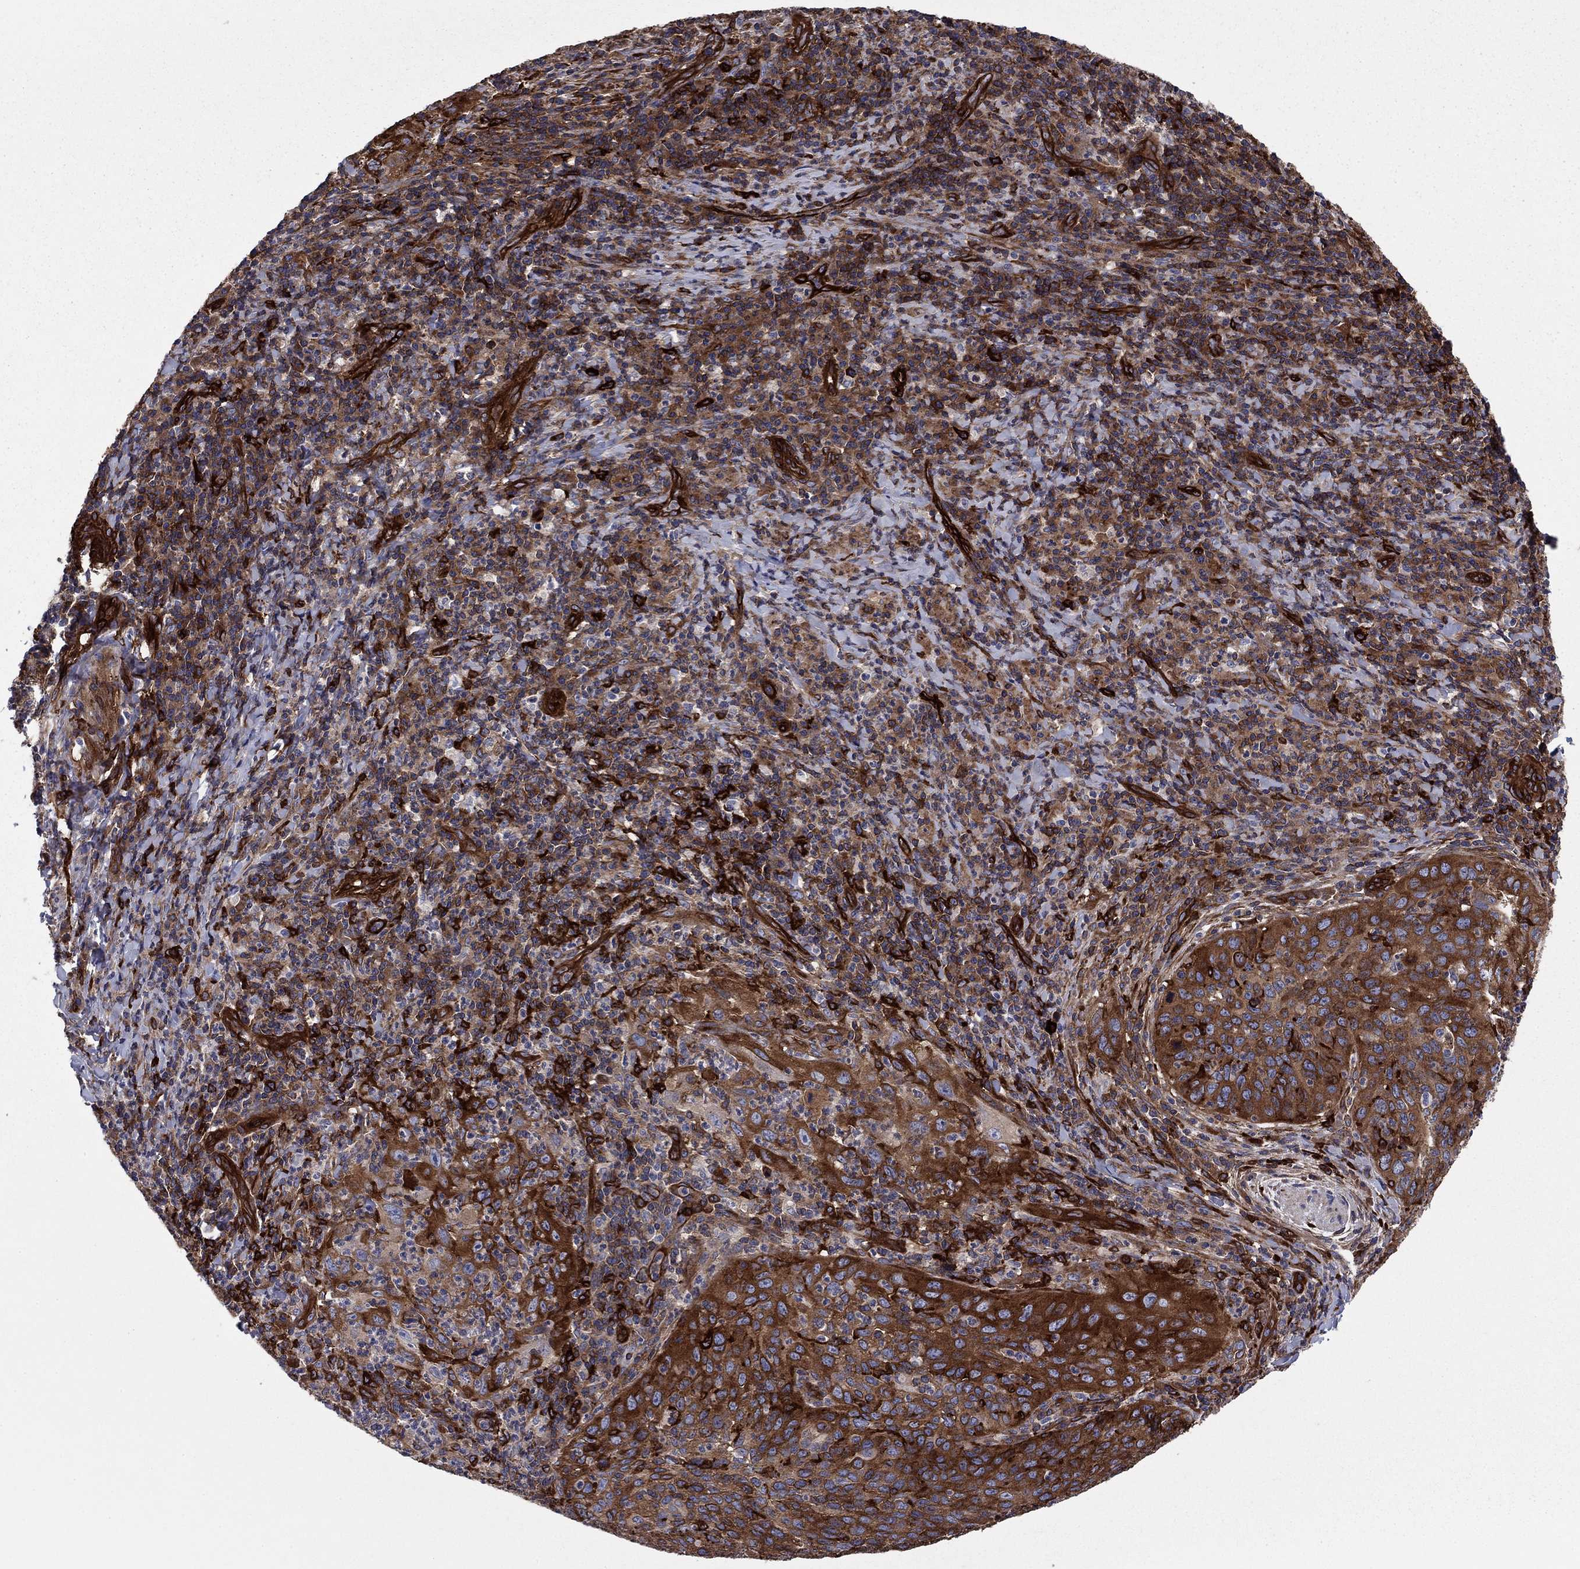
{"staining": {"intensity": "strong", "quantity": "25%-75%", "location": "cytoplasmic/membranous"}, "tissue": "cervical cancer", "cell_type": "Tumor cells", "image_type": "cancer", "snomed": [{"axis": "morphology", "description": "Squamous cell carcinoma, NOS"}, {"axis": "topography", "description": "Cervix"}], "caption": "Cervical squamous cell carcinoma stained for a protein (brown) exhibits strong cytoplasmic/membranous positive expression in approximately 25%-75% of tumor cells.", "gene": "EHBP1L1", "patient": {"sex": "female", "age": 26}}